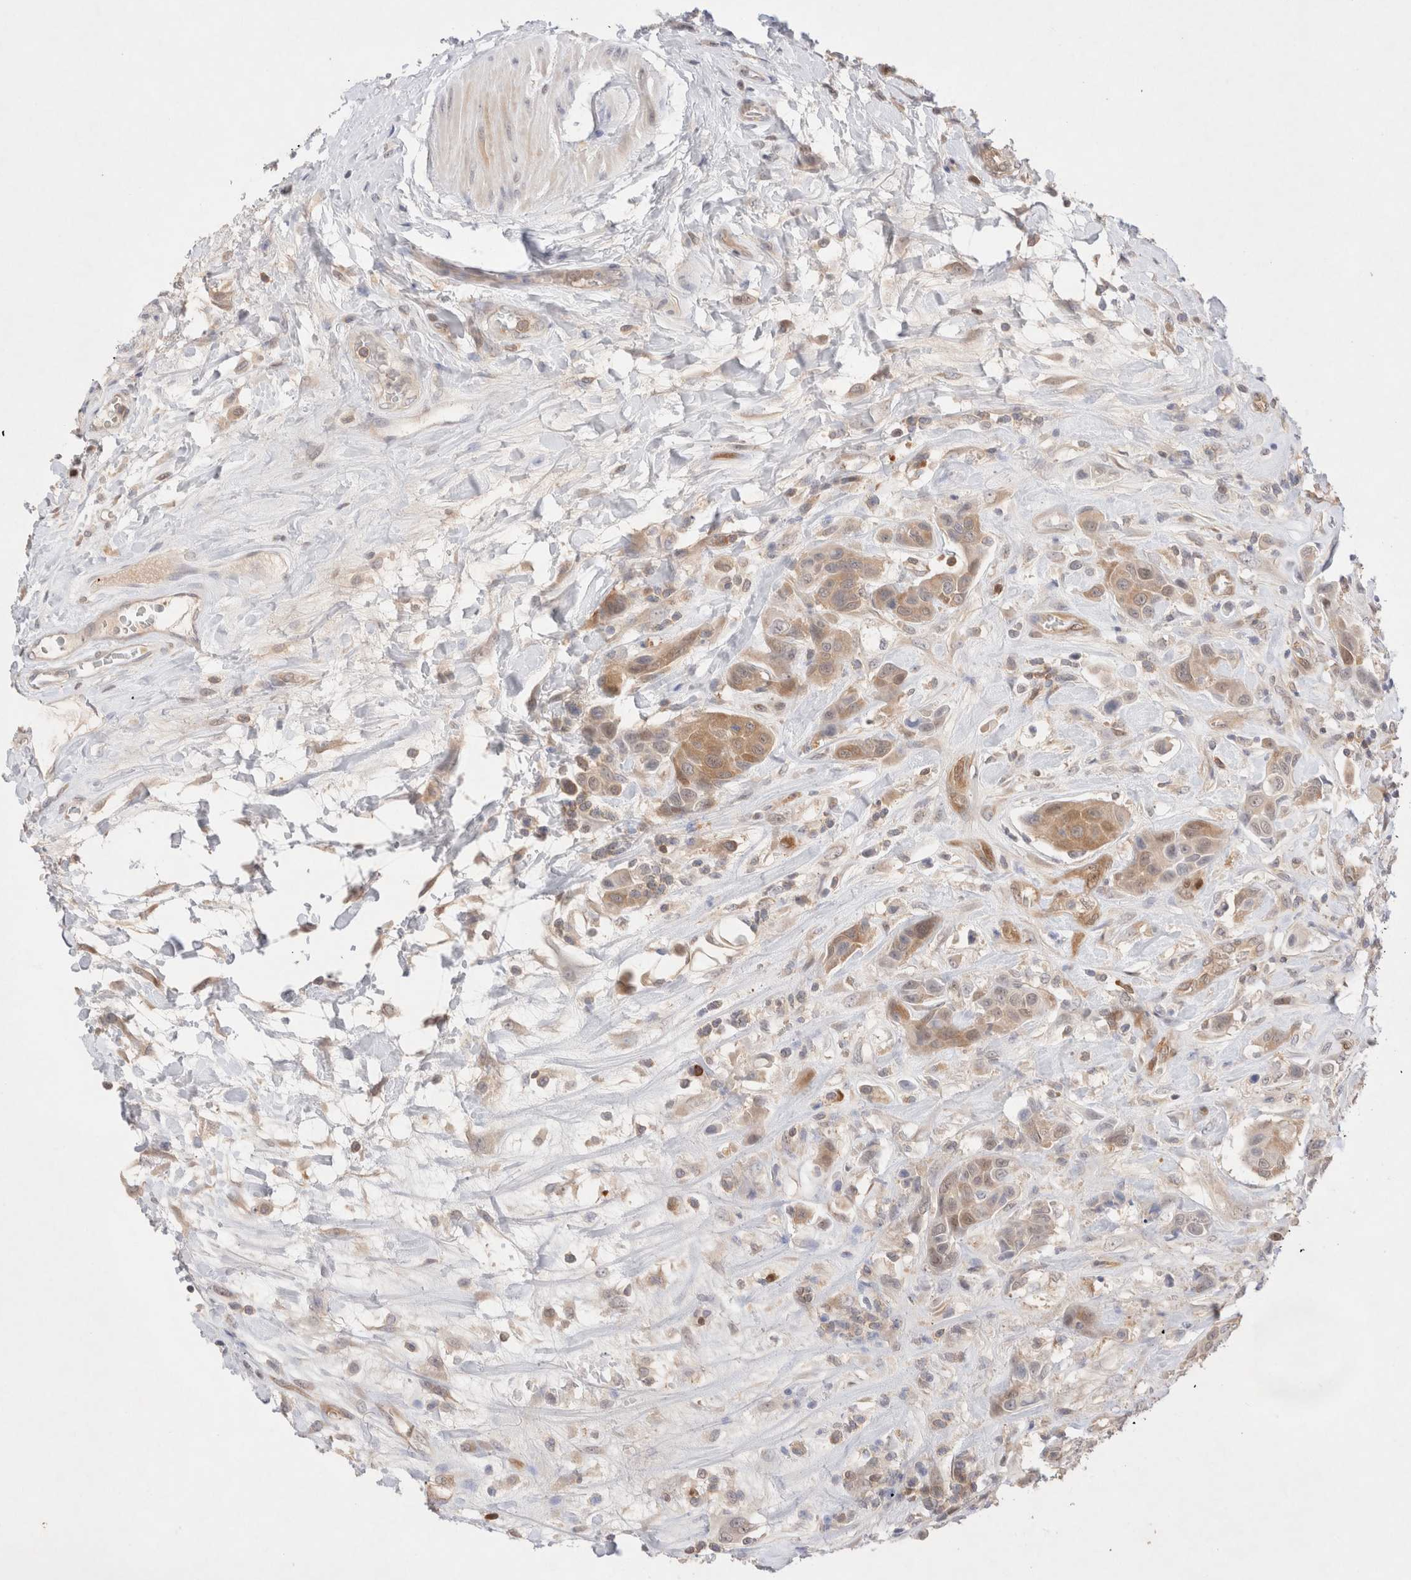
{"staining": {"intensity": "moderate", "quantity": ">75%", "location": "cytoplasmic/membranous"}, "tissue": "urothelial cancer", "cell_type": "Tumor cells", "image_type": "cancer", "snomed": [{"axis": "morphology", "description": "Urothelial carcinoma, High grade"}, {"axis": "topography", "description": "Urinary bladder"}], "caption": "About >75% of tumor cells in urothelial carcinoma (high-grade) exhibit moderate cytoplasmic/membranous protein positivity as visualized by brown immunohistochemical staining.", "gene": "STARD10", "patient": {"sex": "male", "age": 50}}